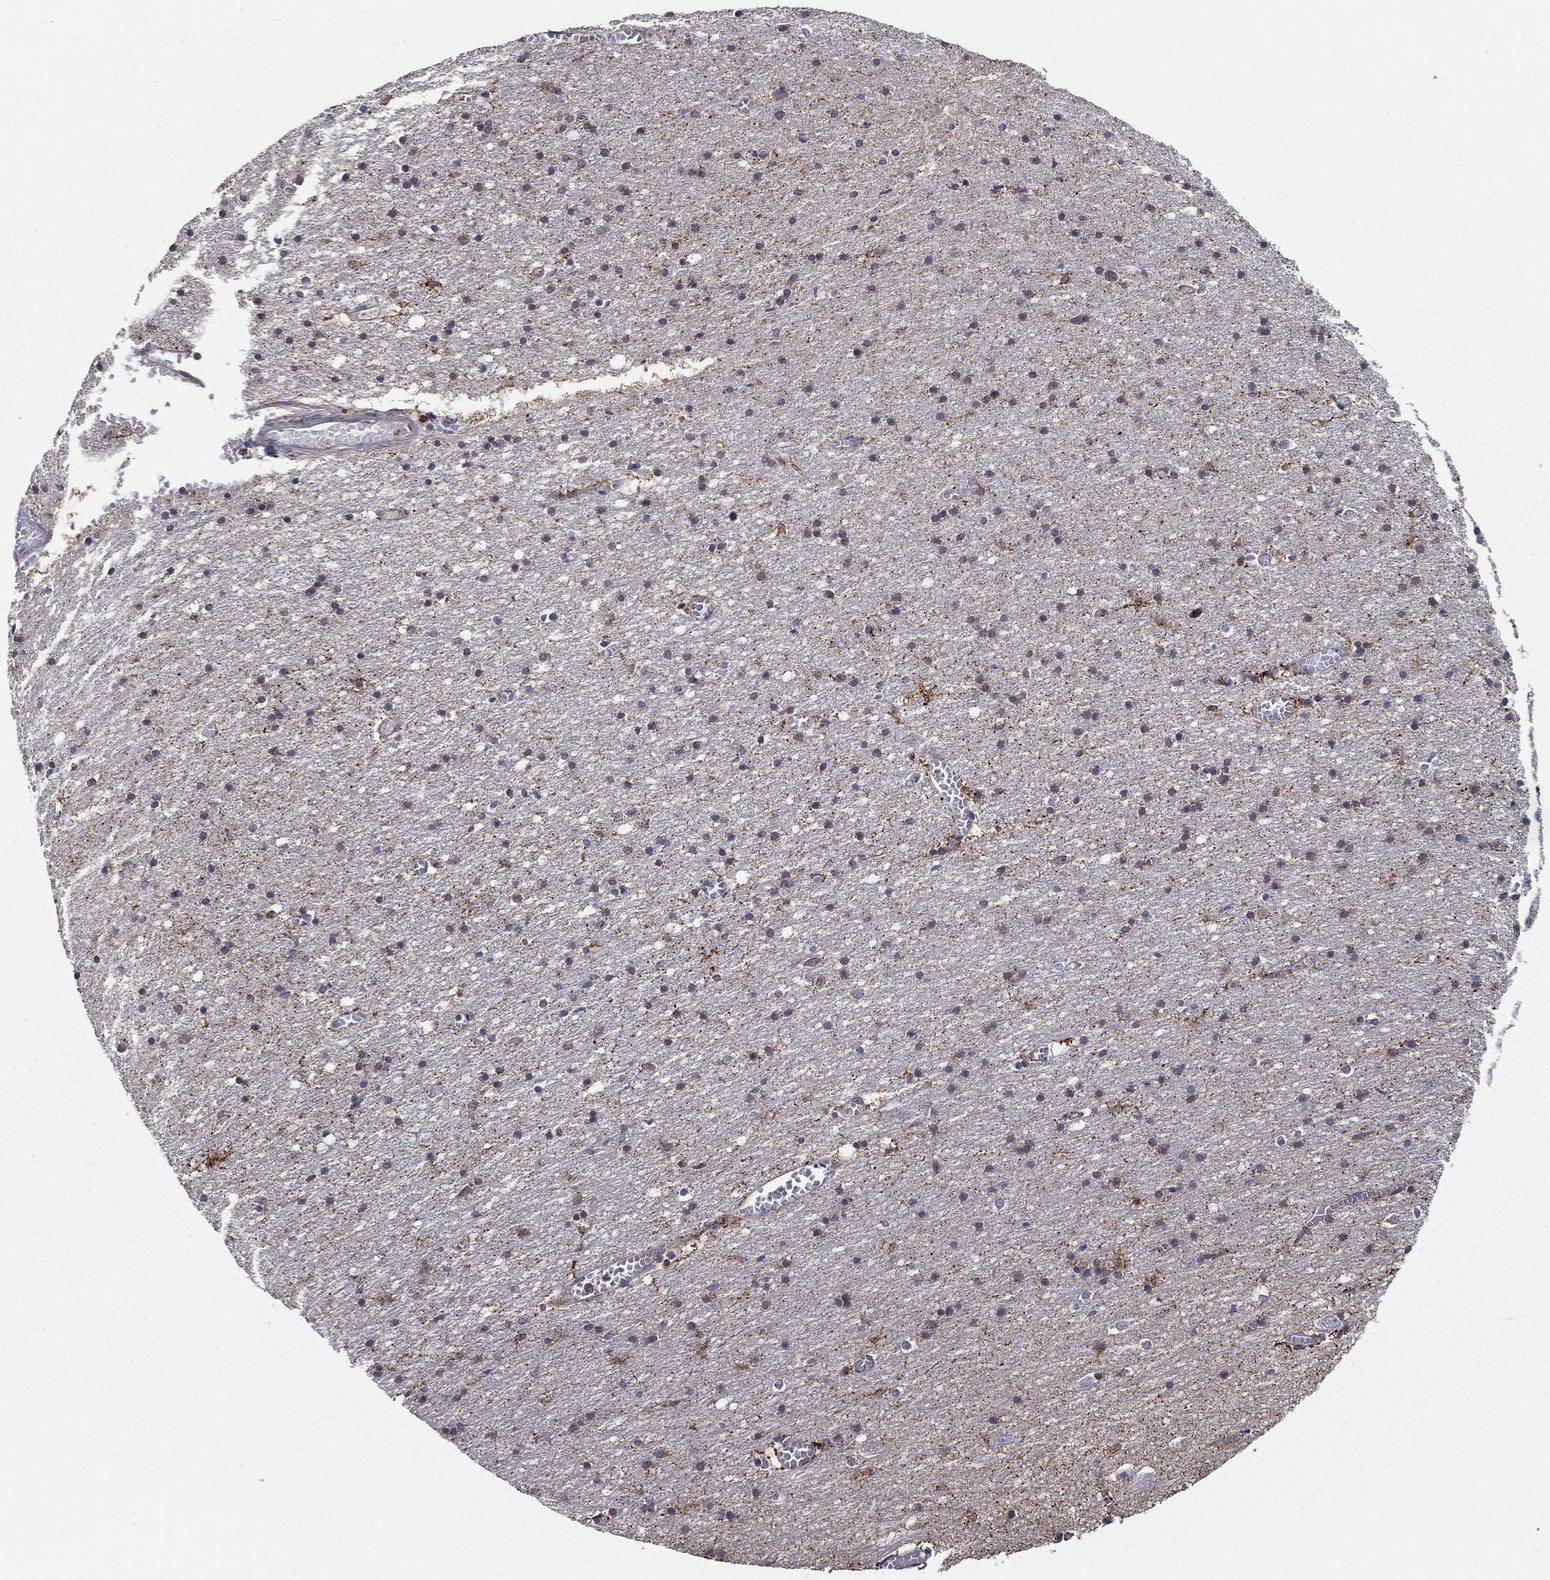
{"staining": {"intensity": "negative", "quantity": "none", "location": "none"}, "tissue": "cerebral cortex", "cell_type": "Endothelial cells", "image_type": "normal", "snomed": [{"axis": "morphology", "description": "Normal tissue, NOS"}, {"axis": "topography", "description": "Cerebral cortex"}], "caption": "Cerebral cortex stained for a protein using immunohistochemistry (IHC) demonstrates no staining endothelial cells.", "gene": "ALDH4A1", "patient": {"sex": "male", "age": 70}}